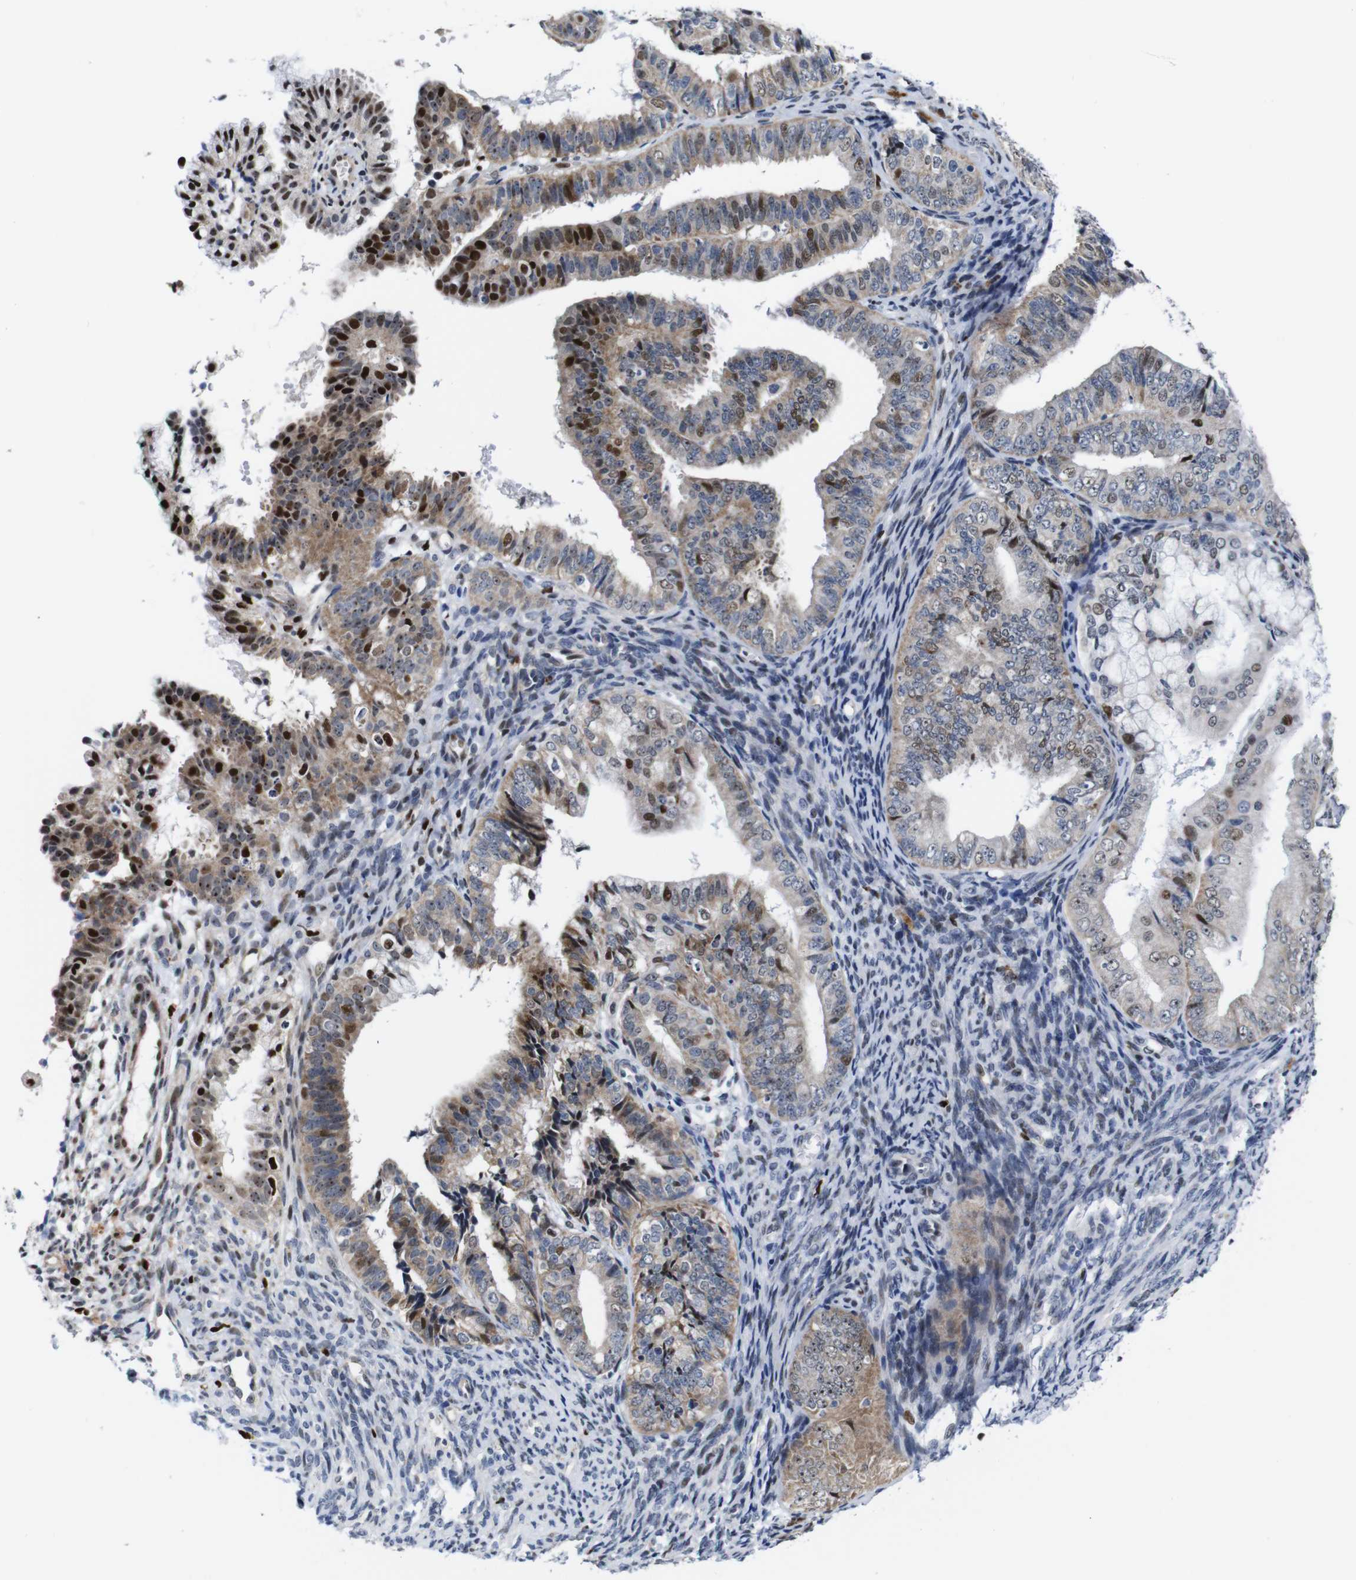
{"staining": {"intensity": "strong", "quantity": ">75%", "location": "cytoplasmic/membranous,nuclear"}, "tissue": "endometrial cancer", "cell_type": "Tumor cells", "image_type": "cancer", "snomed": [{"axis": "morphology", "description": "Adenocarcinoma, NOS"}, {"axis": "topography", "description": "Endometrium"}], "caption": "Immunohistochemistry photomicrograph of adenocarcinoma (endometrial) stained for a protein (brown), which displays high levels of strong cytoplasmic/membranous and nuclear expression in approximately >75% of tumor cells.", "gene": "GATA6", "patient": {"sex": "female", "age": 63}}